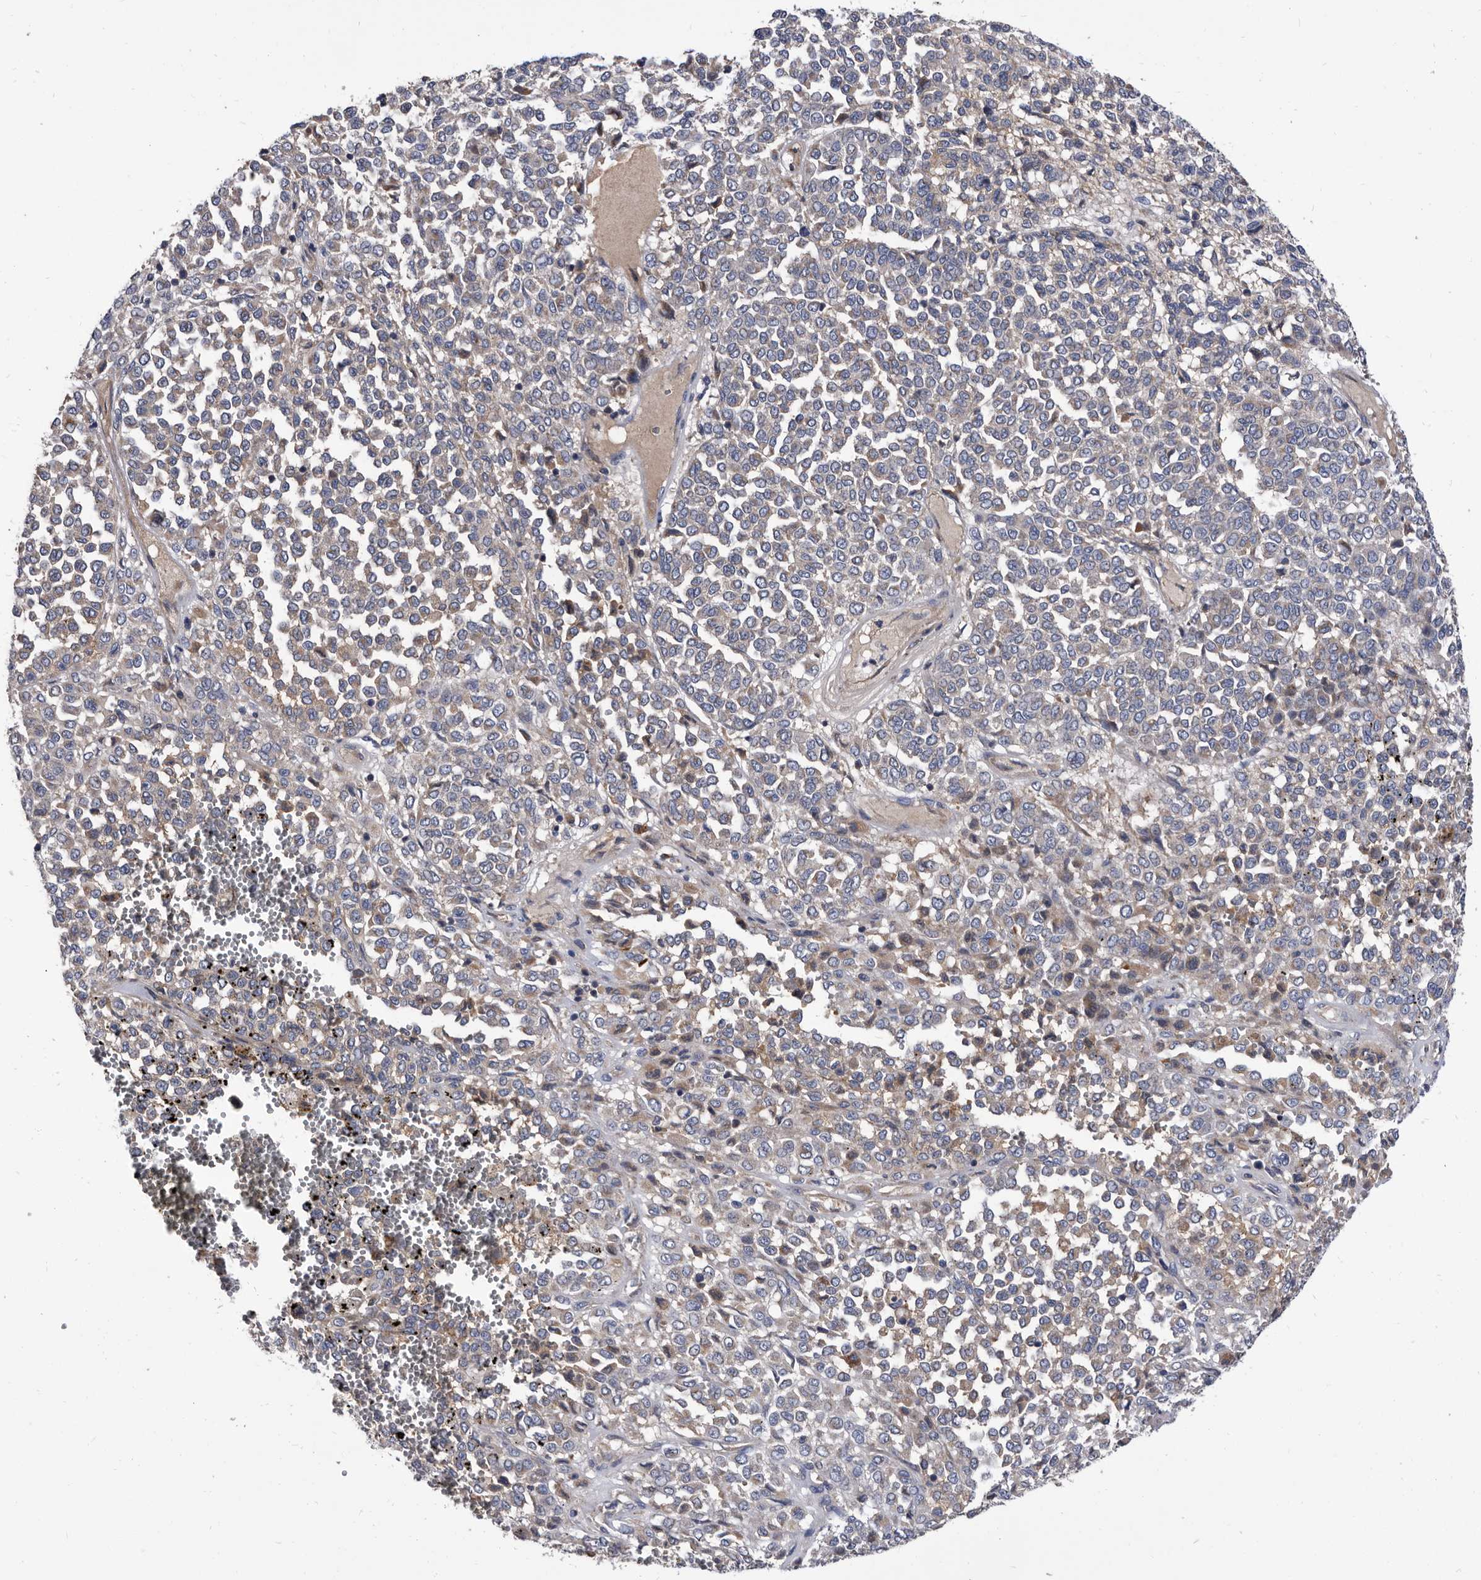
{"staining": {"intensity": "negative", "quantity": "none", "location": "none"}, "tissue": "melanoma", "cell_type": "Tumor cells", "image_type": "cancer", "snomed": [{"axis": "morphology", "description": "Malignant melanoma, Metastatic site"}, {"axis": "topography", "description": "Pancreas"}], "caption": "A micrograph of human melanoma is negative for staining in tumor cells. (IHC, brightfield microscopy, high magnification).", "gene": "DTNBP1", "patient": {"sex": "female", "age": 30}}